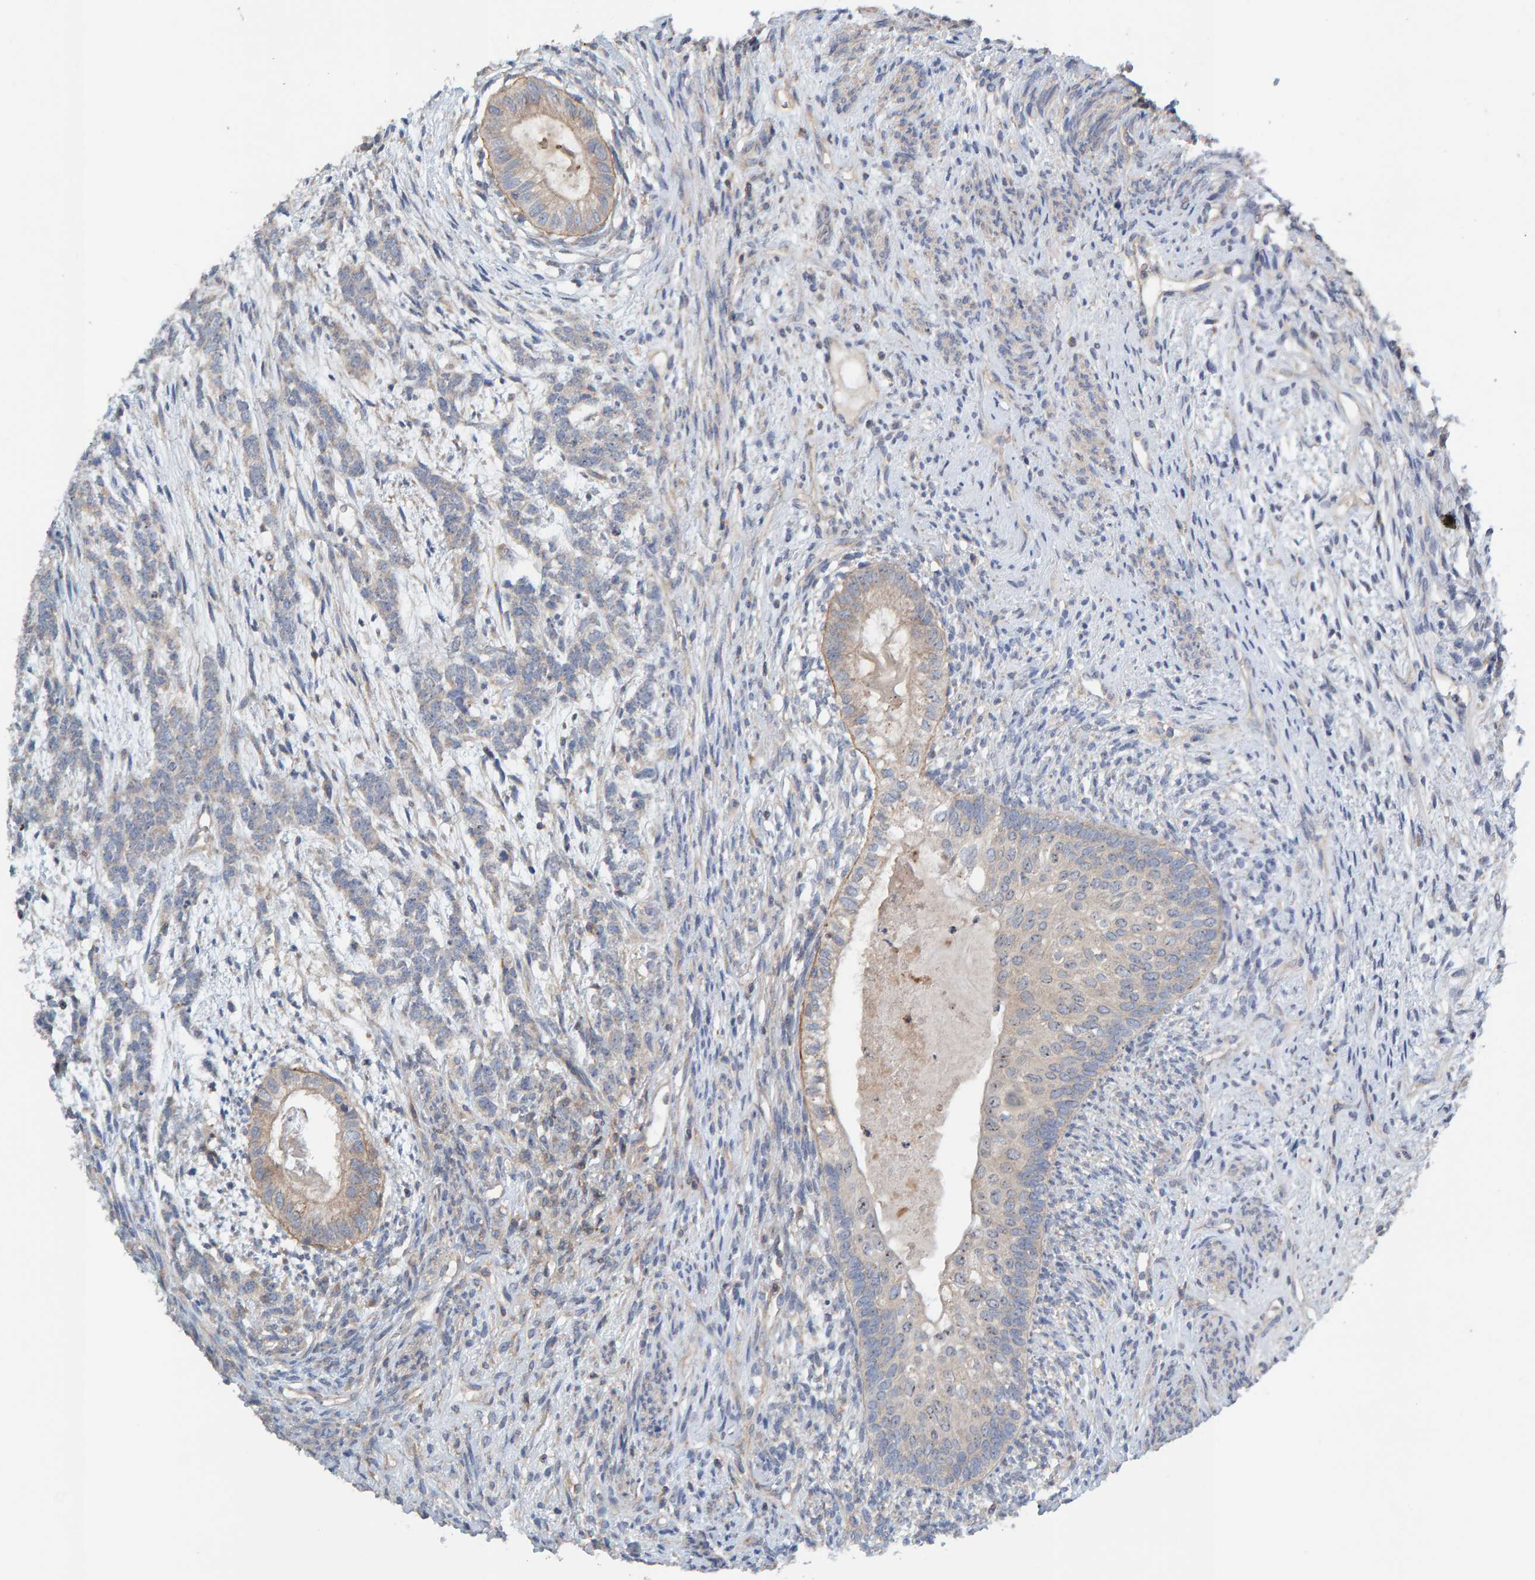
{"staining": {"intensity": "negative", "quantity": "none", "location": "none"}, "tissue": "testis cancer", "cell_type": "Tumor cells", "image_type": "cancer", "snomed": [{"axis": "morphology", "description": "Seminoma, NOS"}, {"axis": "topography", "description": "Testis"}], "caption": "IHC of human testis cancer displays no staining in tumor cells.", "gene": "CCM2", "patient": {"sex": "male", "age": 28}}